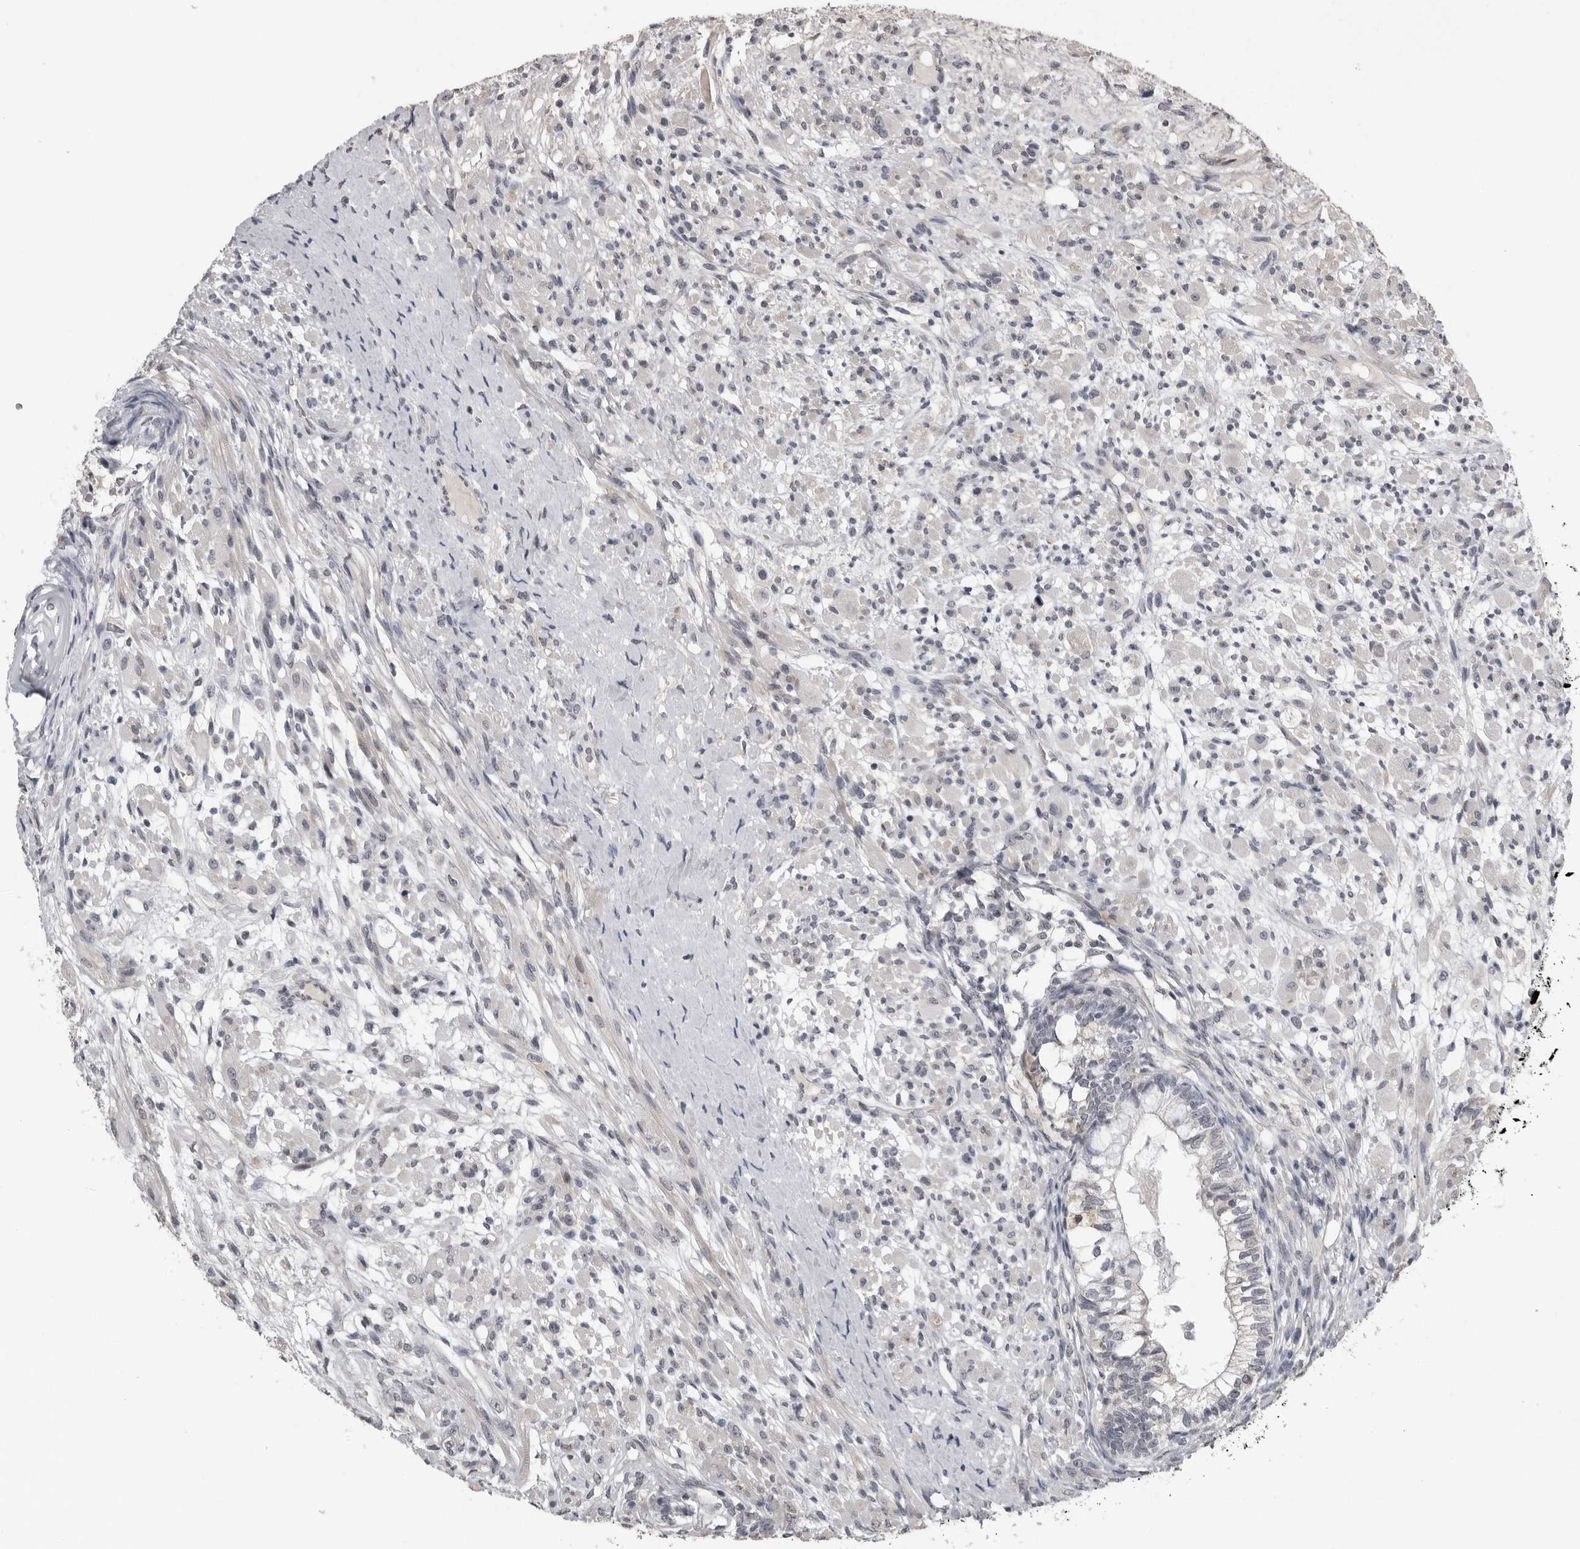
{"staining": {"intensity": "negative", "quantity": "none", "location": "none"}, "tissue": "testis cancer", "cell_type": "Tumor cells", "image_type": "cancer", "snomed": [{"axis": "morphology", "description": "Seminoma, NOS"}, {"axis": "morphology", "description": "Carcinoma, Embryonal, NOS"}, {"axis": "topography", "description": "Testis"}], "caption": "High magnification brightfield microscopy of testis seminoma stained with DAB (brown) and counterstained with hematoxylin (blue): tumor cells show no significant staining.", "gene": "PRRX2", "patient": {"sex": "male", "age": 28}}